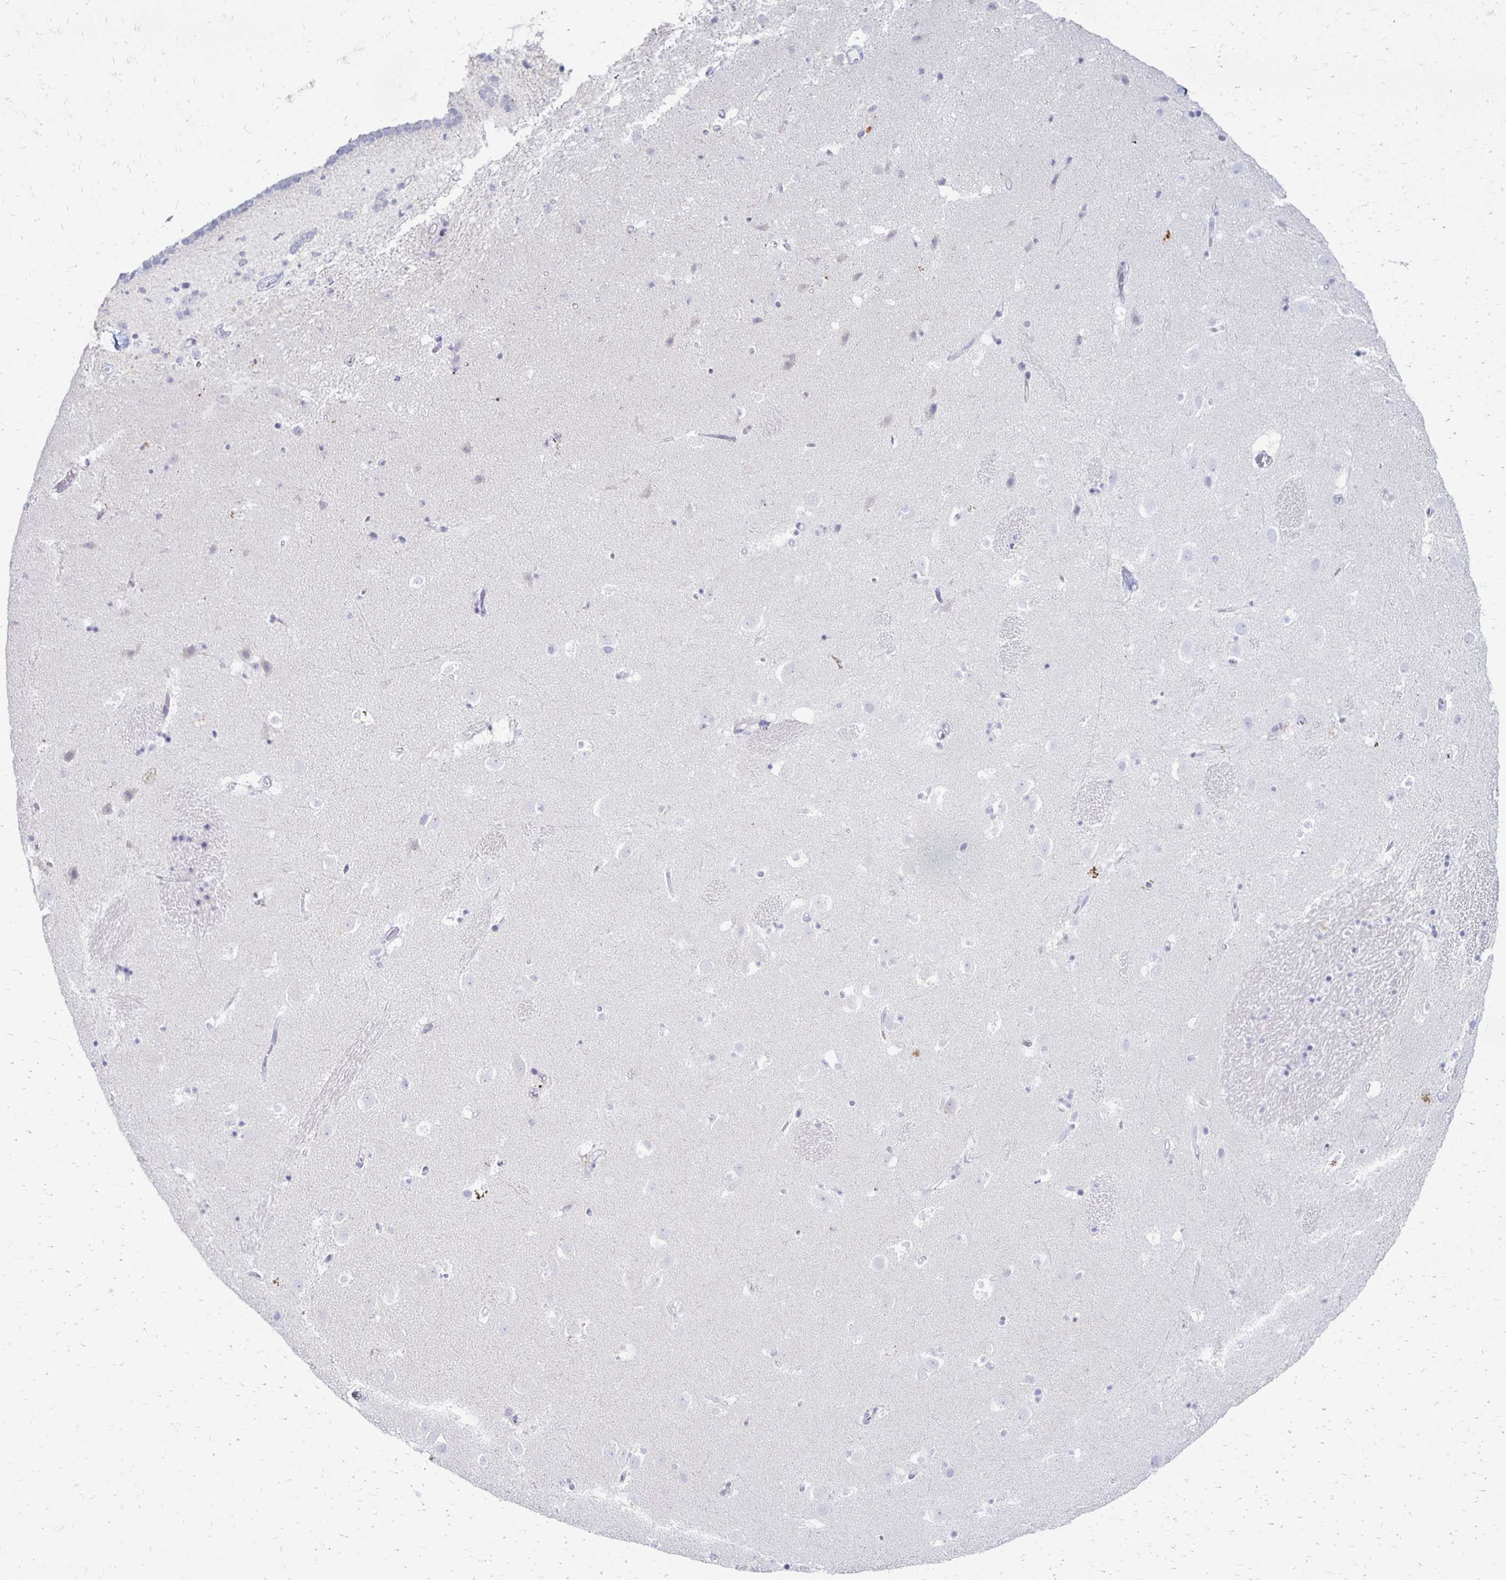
{"staining": {"intensity": "negative", "quantity": "none", "location": "none"}, "tissue": "caudate", "cell_type": "Glial cells", "image_type": "normal", "snomed": [{"axis": "morphology", "description": "Normal tissue, NOS"}, {"axis": "topography", "description": "Lateral ventricle wall"}], "caption": "Immunohistochemical staining of unremarkable caudate exhibits no significant staining in glial cells.", "gene": "RYR1", "patient": {"sex": "male", "age": 37}}